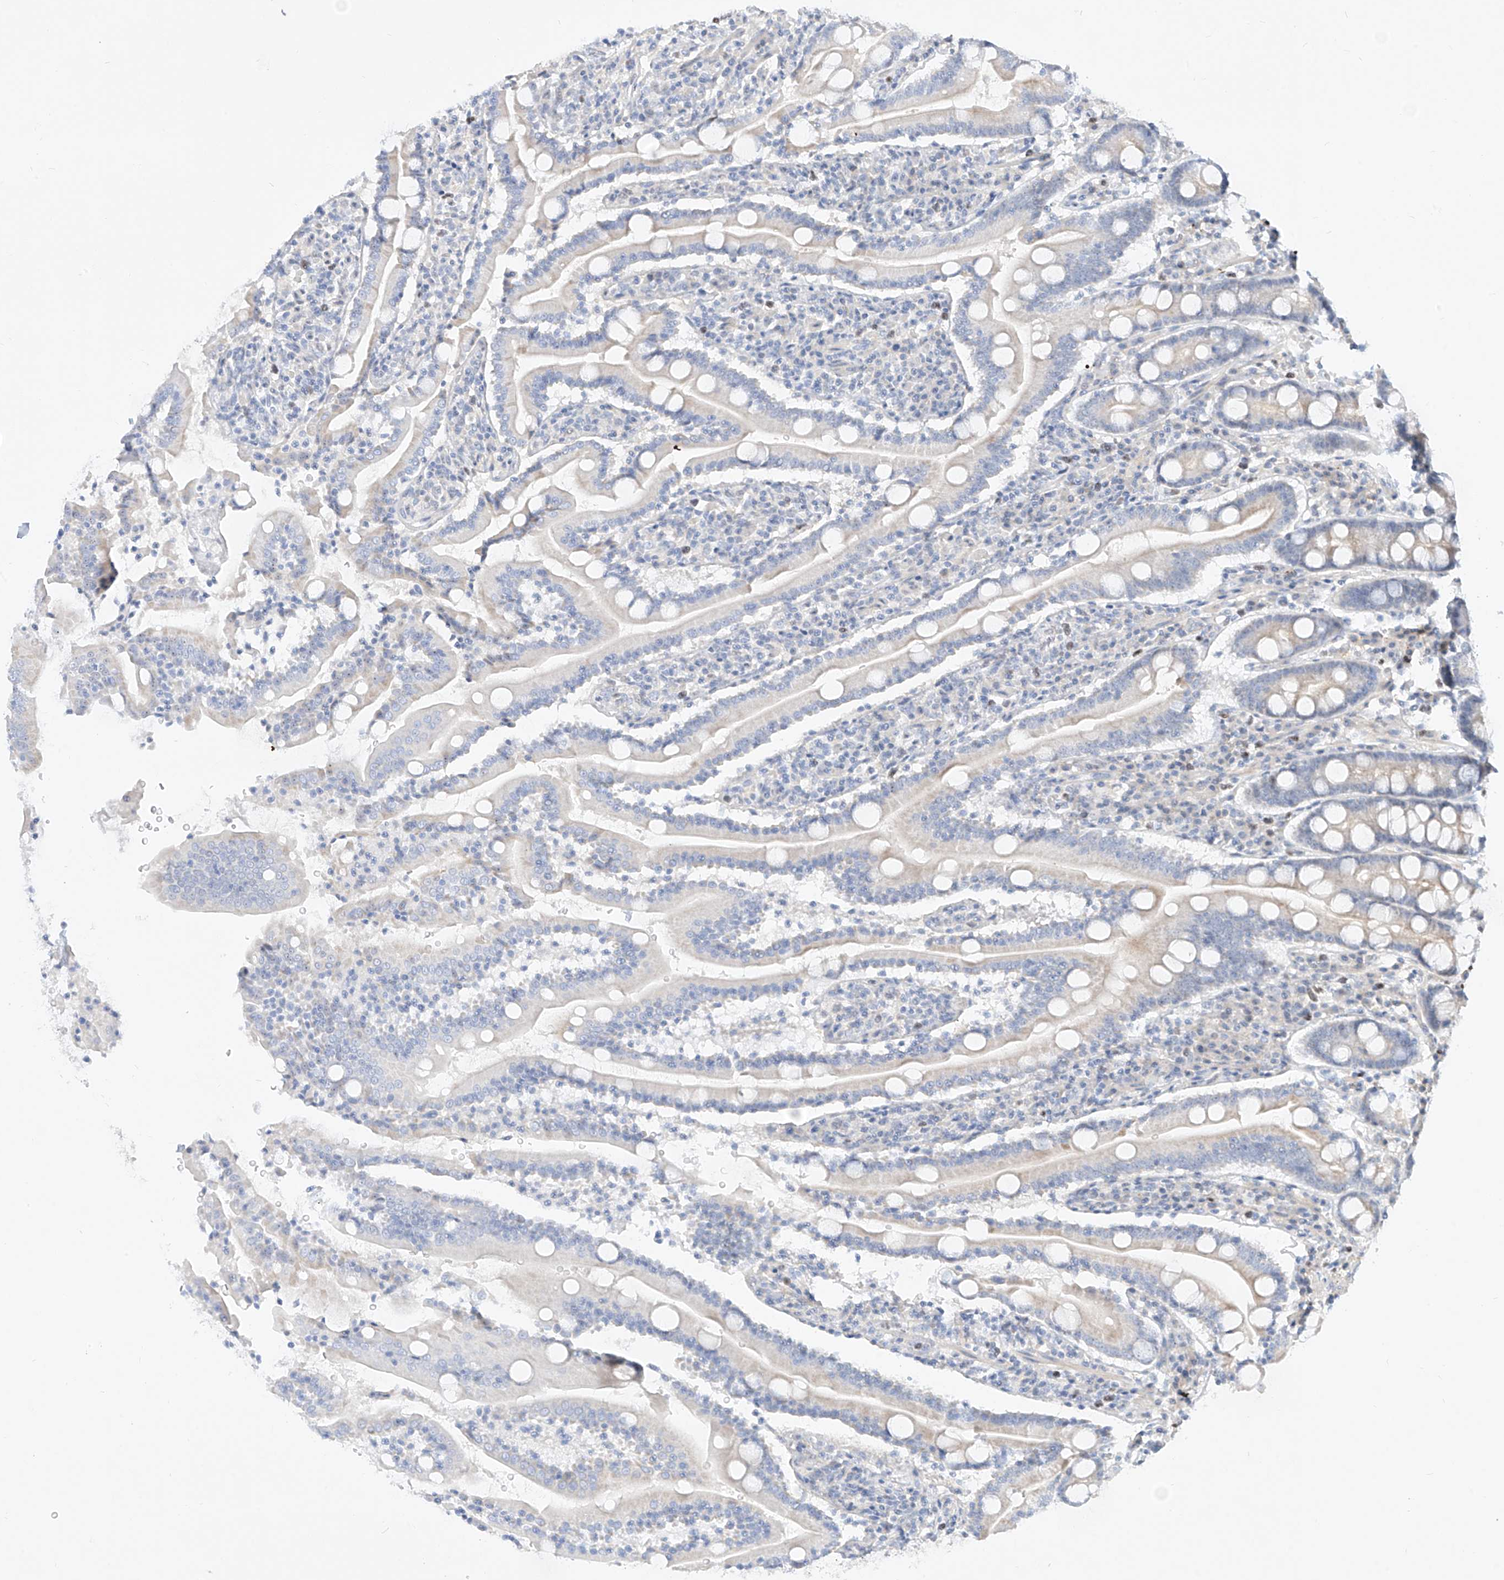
{"staining": {"intensity": "negative", "quantity": "none", "location": "none"}, "tissue": "duodenum", "cell_type": "Glandular cells", "image_type": "normal", "snomed": [{"axis": "morphology", "description": "Normal tissue, NOS"}, {"axis": "topography", "description": "Duodenum"}], "caption": "A micrograph of duodenum stained for a protein demonstrates no brown staining in glandular cells. Brightfield microscopy of immunohistochemistry (IHC) stained with DAB (brown) and hematoxylin (blue), captured at high magnification.", "gene": "SNU13", "patient": {"sex": "male", "age": 35}}